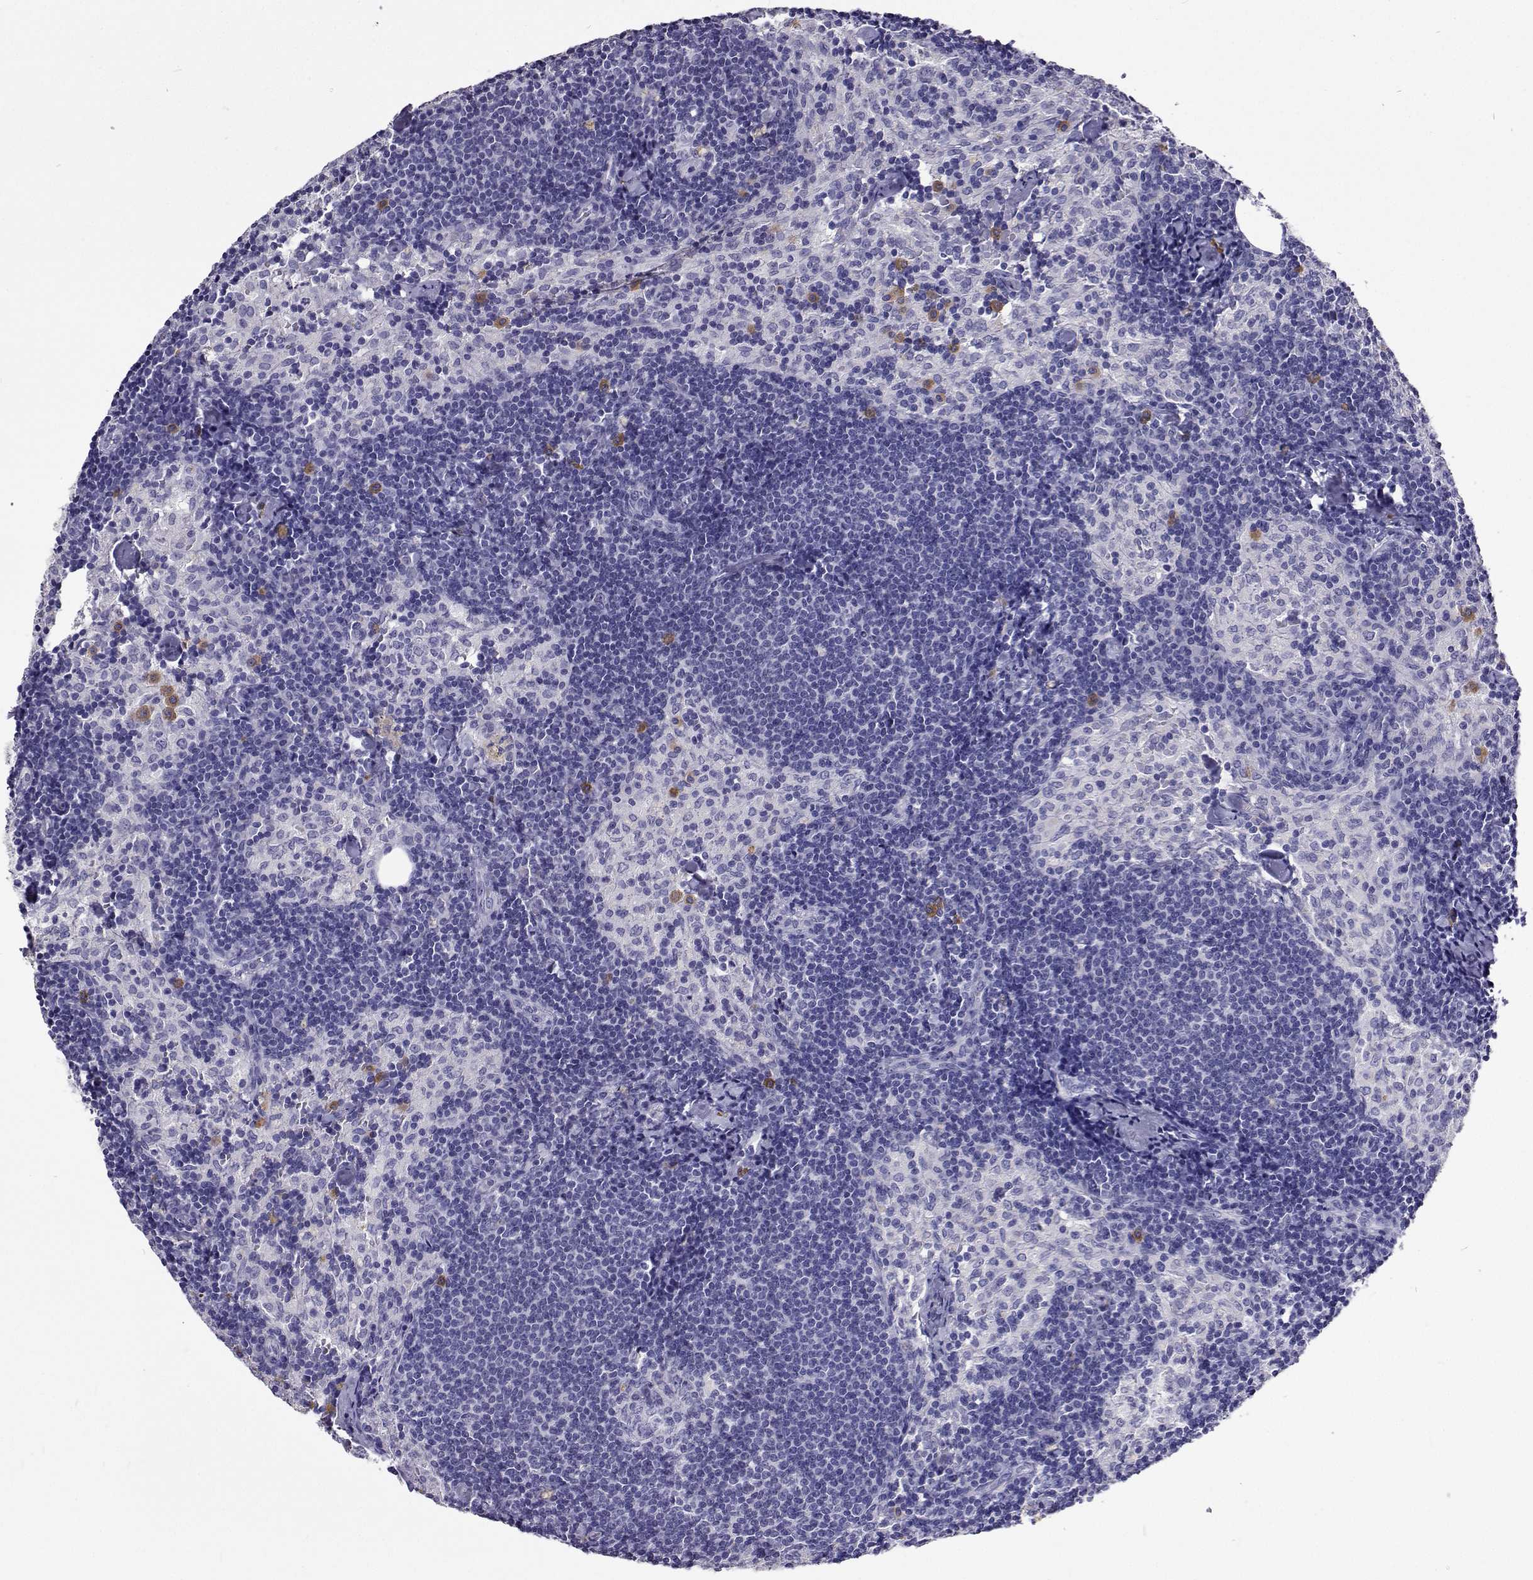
{"staining": {"intensity": "negative", "quantity": "none", "location": "none"}, "tissue": "lymph node", "cell_type": "Germinal center cells", "image_type": "normal", "snomed": [{"axis": "morphology", "description": "Normal tissue, NOS"}, {"axis": "topography", "description": "Lymph node"}], "caption": "Germinal center cells are negative for brown protein staining in benign lymph node. (DAB immunohistochemistry (IHC) with hematoxylin counter stain).", "gene": "CFAP44", "patient": {"sex": "female", "age": 69}}